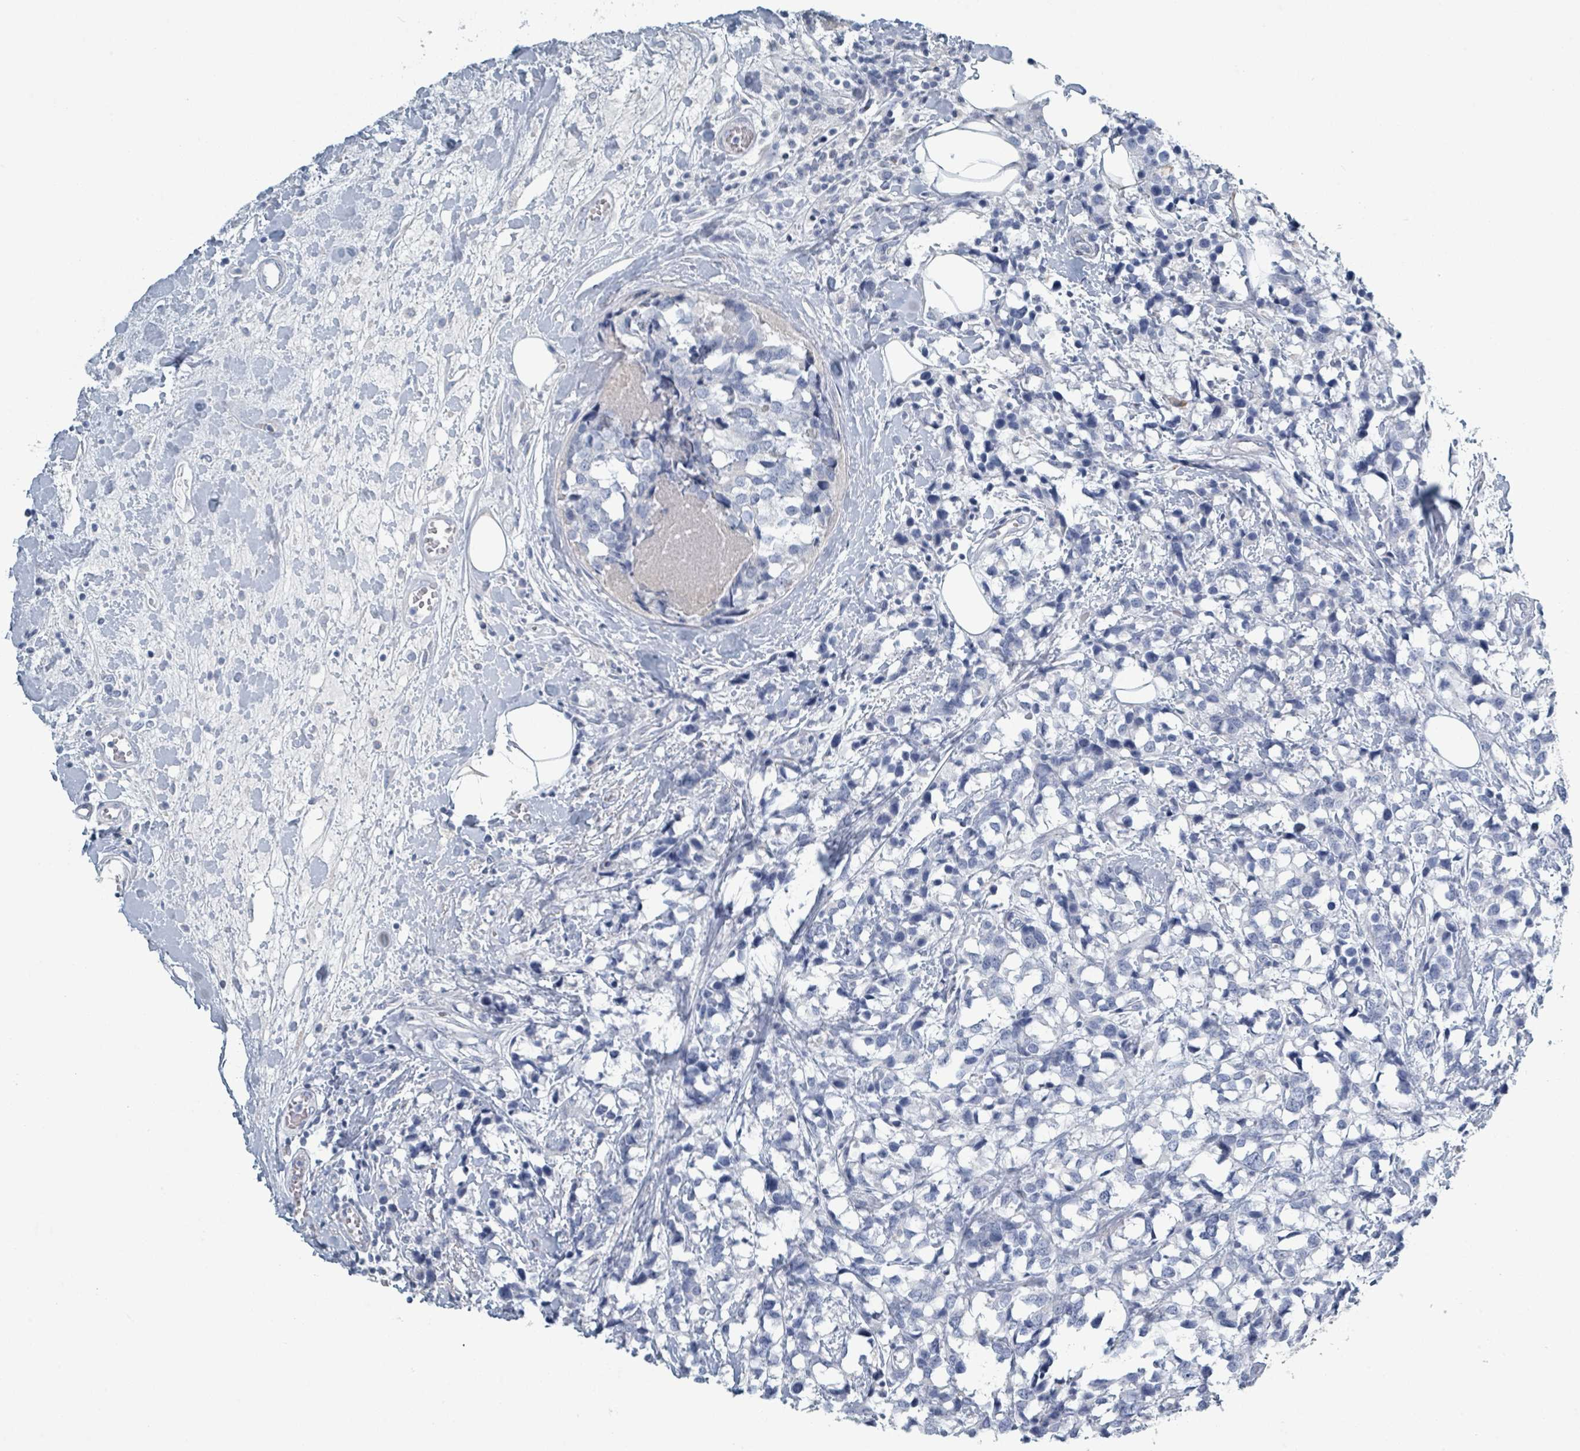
{"staining": {"intensity": "negative", "quantity": "none", "location": "none"}, "tissue": "breast cancer", "cell_type": "Tumor cells", "image_type": "cancer", "snomed": [{"axis": "morphology", "description": "Lobular carcinoma"}, {"axis": "topography", "description": "Breast"}], "caption": "Immunohistochemistry micrograph of neoplastic tissue: human breast lobular carcinoma stained with DAB demonstrates no significant protein expression in tumor cells. (Stains: DAB (3,3'-diaminobenzidine) immunohistochemistry (IHC) with hematoxylin counter stain, Microscopy: brightfield microscopy at high magnification).", "gene": "HEATR5A", "patient": {"sex": "female", "age": 59}}